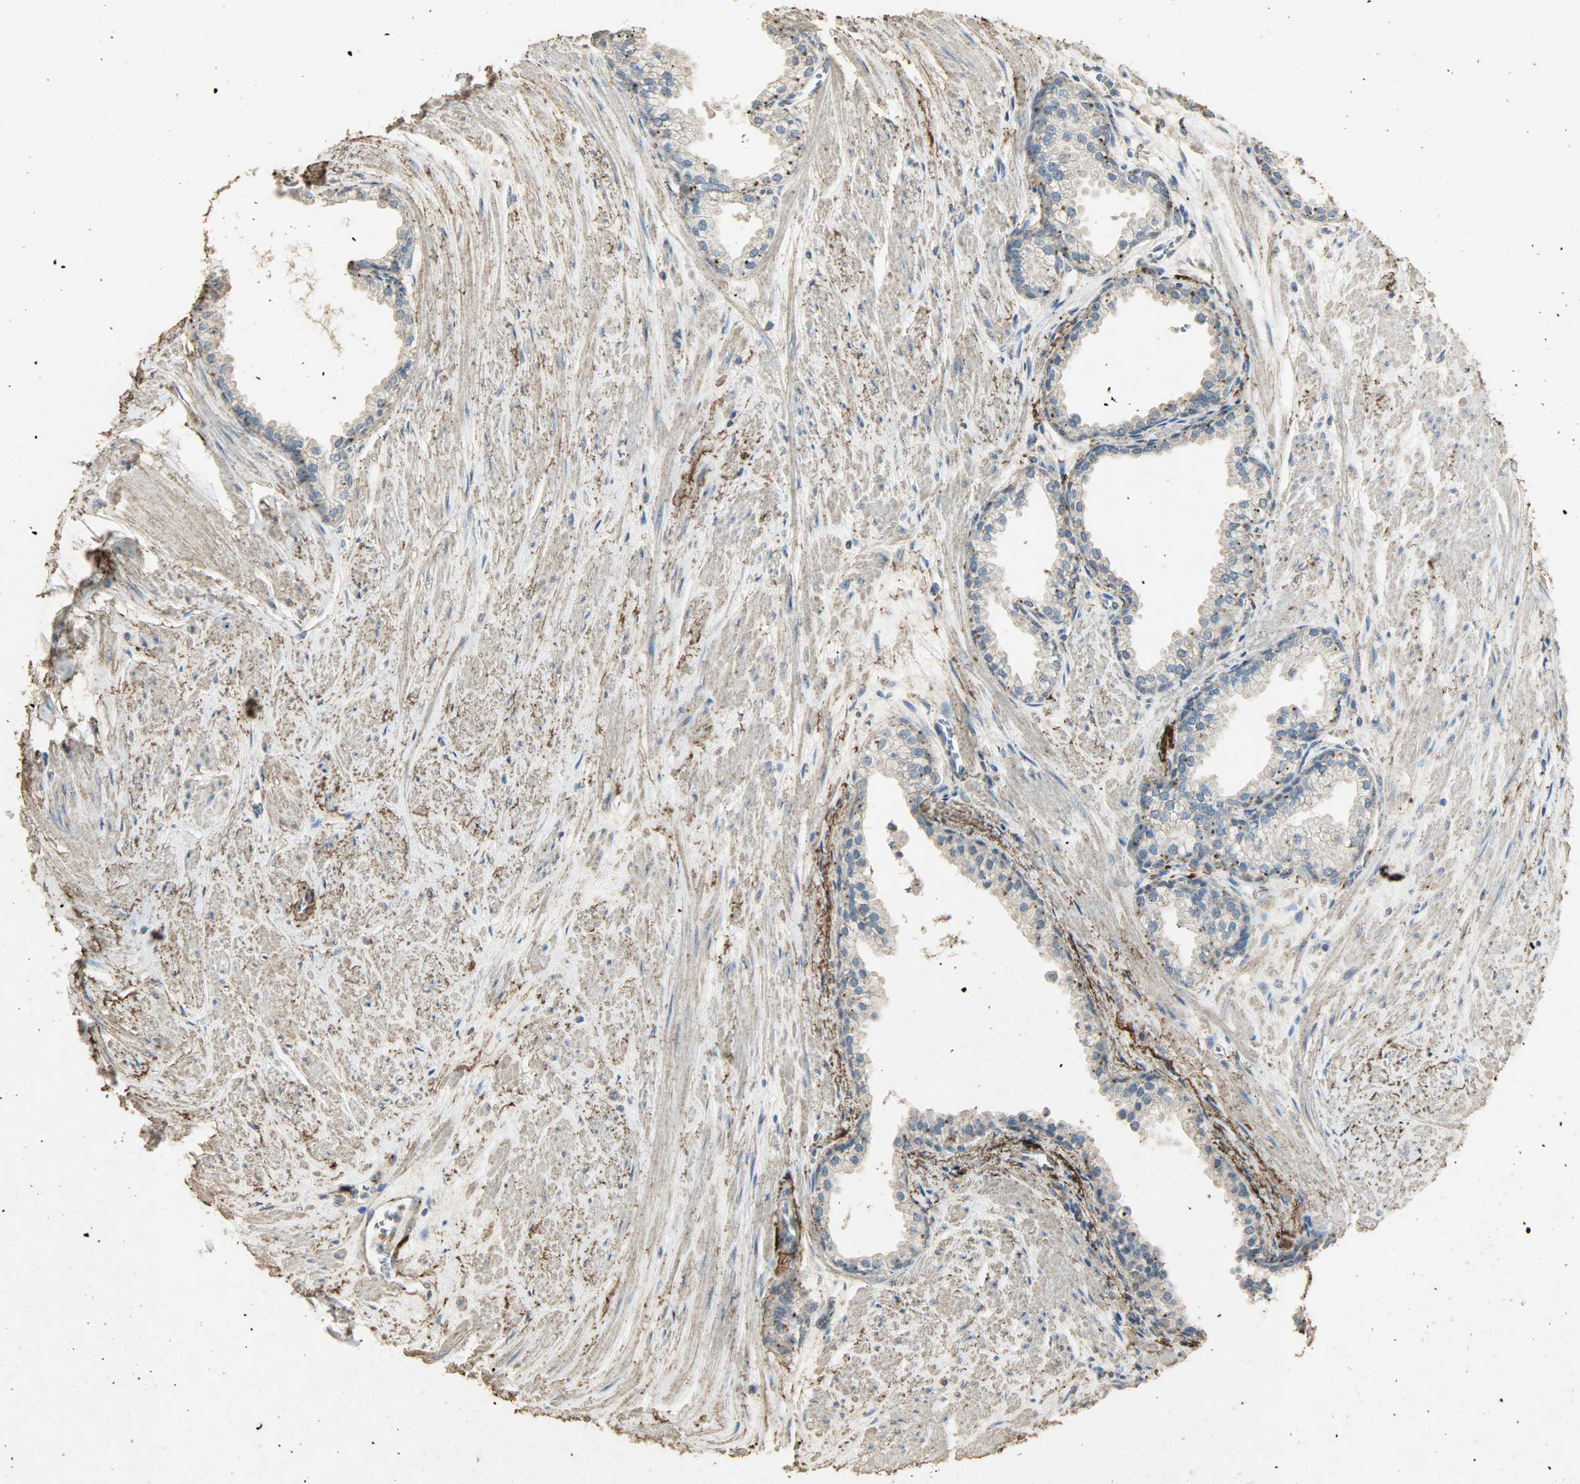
{"staining": {"intensity": "moderate", "quantity": "<25%", "location": "cytoplasmic/membranous"}, "tissue": "prostate", "cell_type": "Glandular cells", "image_type": "normal", "snomed": [{"axis": "morphology", "description": "Normal tissue, NOS"}, {"axis": "topography", "description": "Prostate"}], "caption": "Moderate cytoplasmic/membranous expression is identified in about <25% of glandular cells in benign prostate.", "gene": "ASB9", "patient": {"sex": "male", "age": 64}}